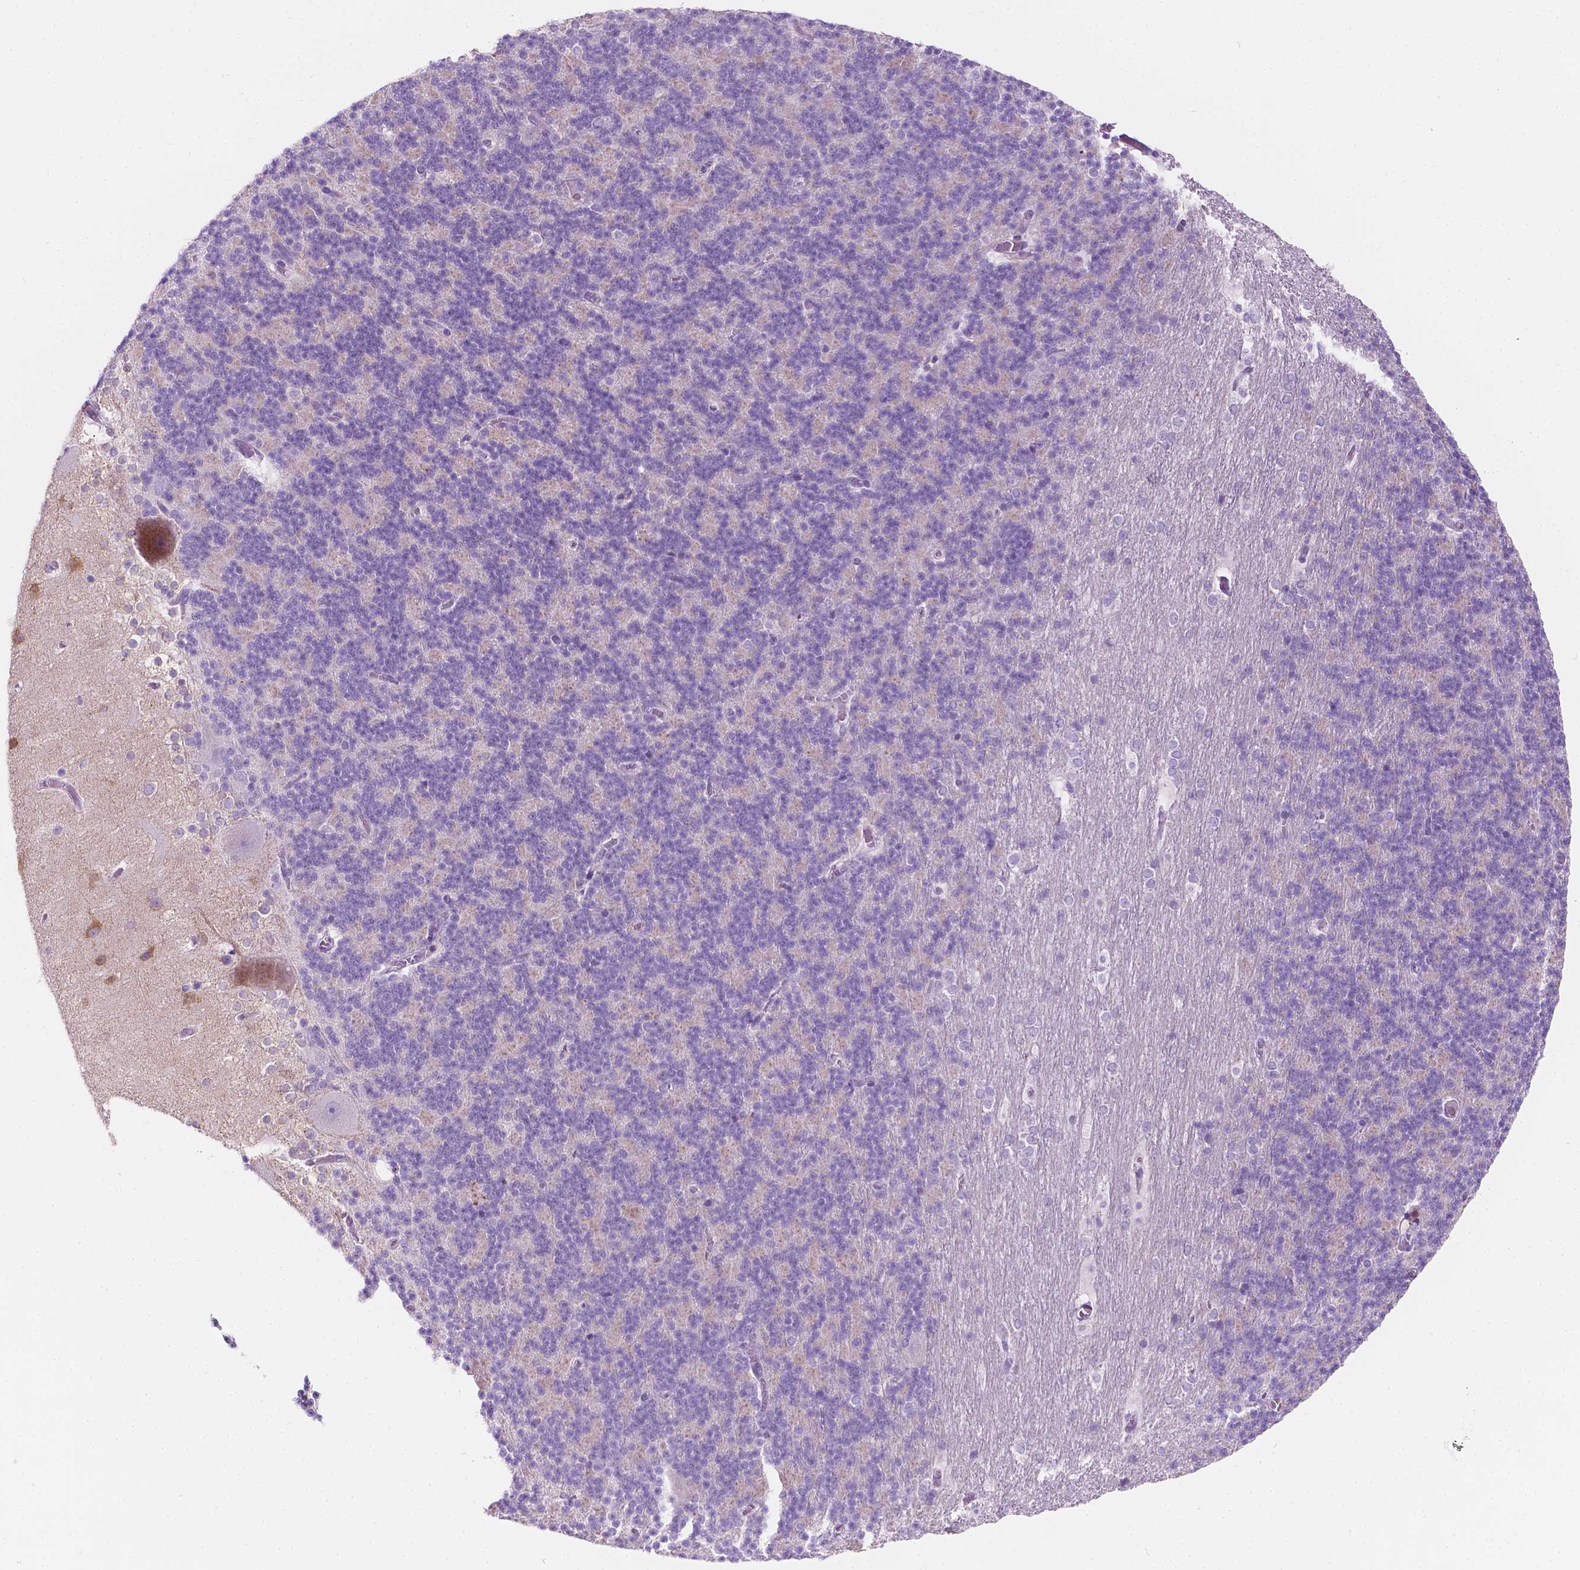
{"staining": {"intensity": "negative", "quantity": "none", "location": "none"}, "tissue": "cerebellum", "cell_type": "Cells in granular layer", "image_type": "normal", "snomed": [{"axis": "morphology", "description": "Normal tissue, NOS"}, {"axis": "topography", "description": "Cerebellum"}], "caption": "High power microscopy micrograph of an immunohistochemistry (IHC) photomicrograph of benign cerebellum, revealing no significant expression in cells in granular layer.", "gene": "NOS1AP", "patient": {"sex": "female", "age": 19}}